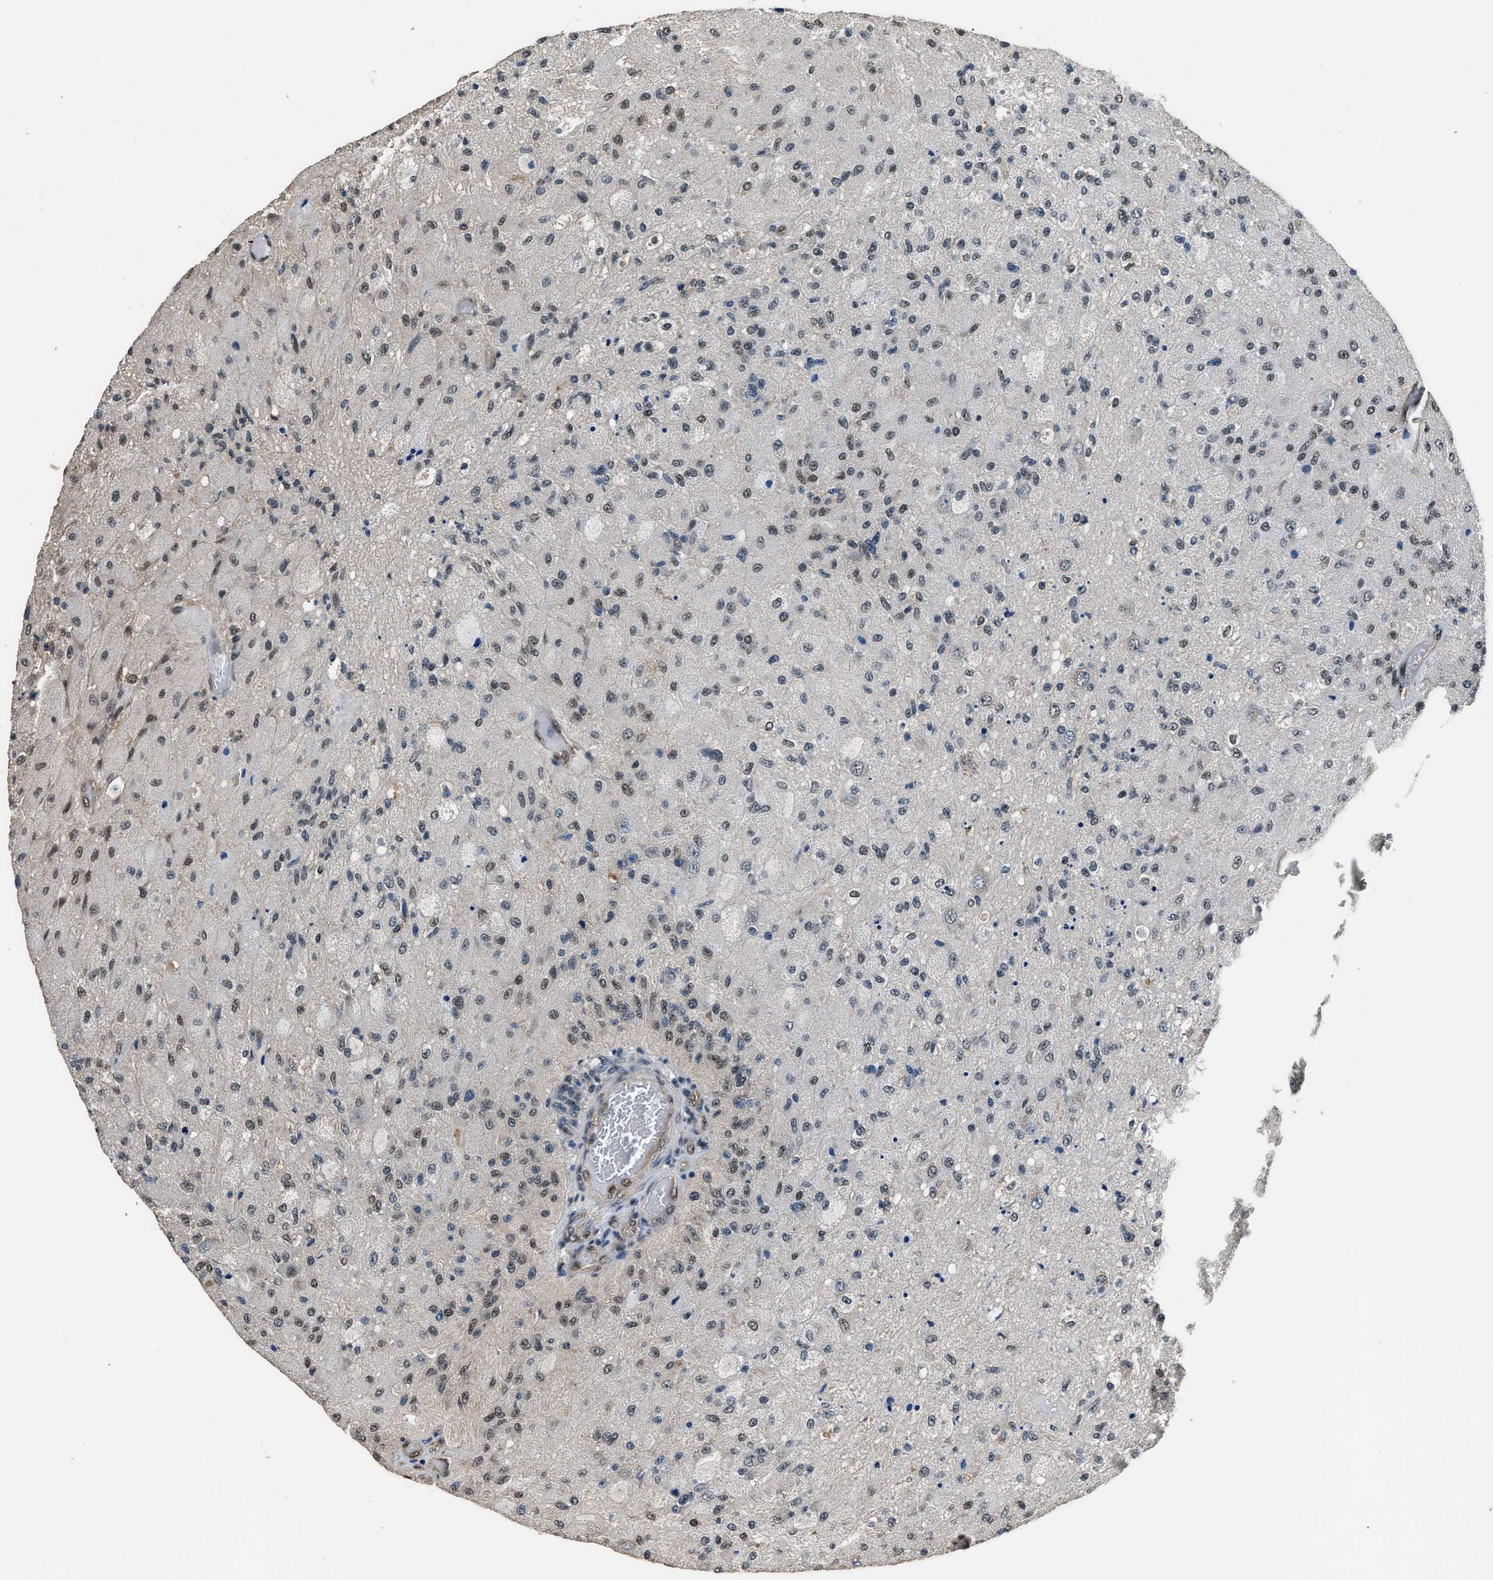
{"staining": {"intensity": "weak", "quantity": "25%-75%", "location": "nuclear"}, "tissue": "glioma", "cell_type": "Tumor cells", "image_type": "cancer", "snomed": [{"axis": "morphology", "description": "Normal tissue, NOS"}, {"axis": "morphology", "description": "Glioma, malignant, High grade"}, {"axis": "topography", "description": "Cerebral cortex"}], "caption": "Brown immunohistochemical staining in human malignant glioma (high-grade) exhibits weak nuclear expression in approximately 25%-75% of tumor cells.", "gene": "DFFA", "patient": {"sex": "male", "age": 77}}